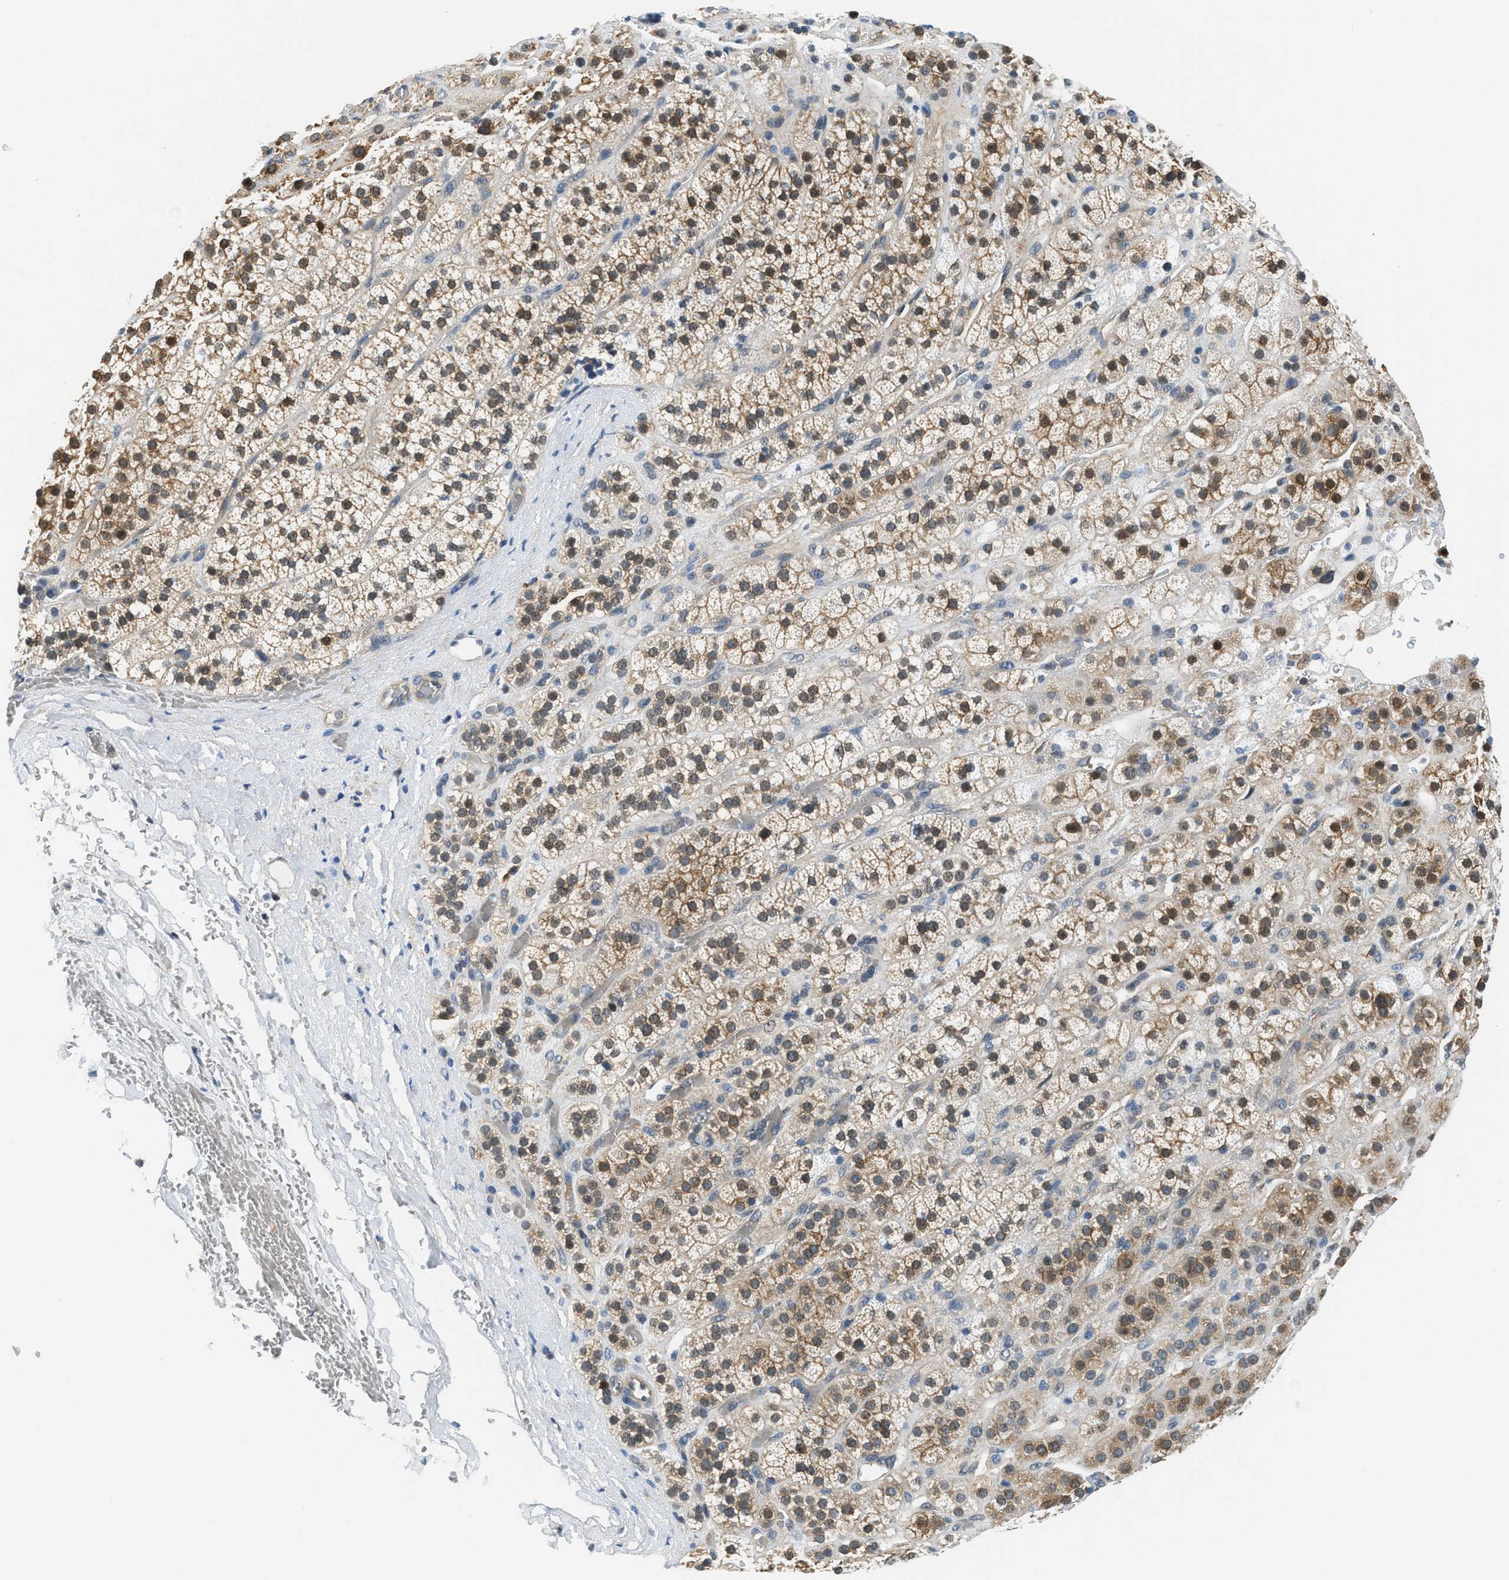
{"staining": {"intensity": "moderate", "quantity": ">75%", "location": "cytoplasmic/membranous"}, "tissue": "adrenal gland", "cell_type": "Glandular cells", "image_type": "normal", "snomed": [{"axis": "morphology", "description": "Normal tissue, NOS"}, {"axis": "topography", "description": "Adrenal gland"}], "caption": "Unremarkable adrenal gland was stained to show a protein in brown. There is medium levels of moderate cytoplasmic/membranous positivity in approximately >75% of glandular cells.", "gene": "CBLB", "patient": {"sex": "male", "age": 56}}